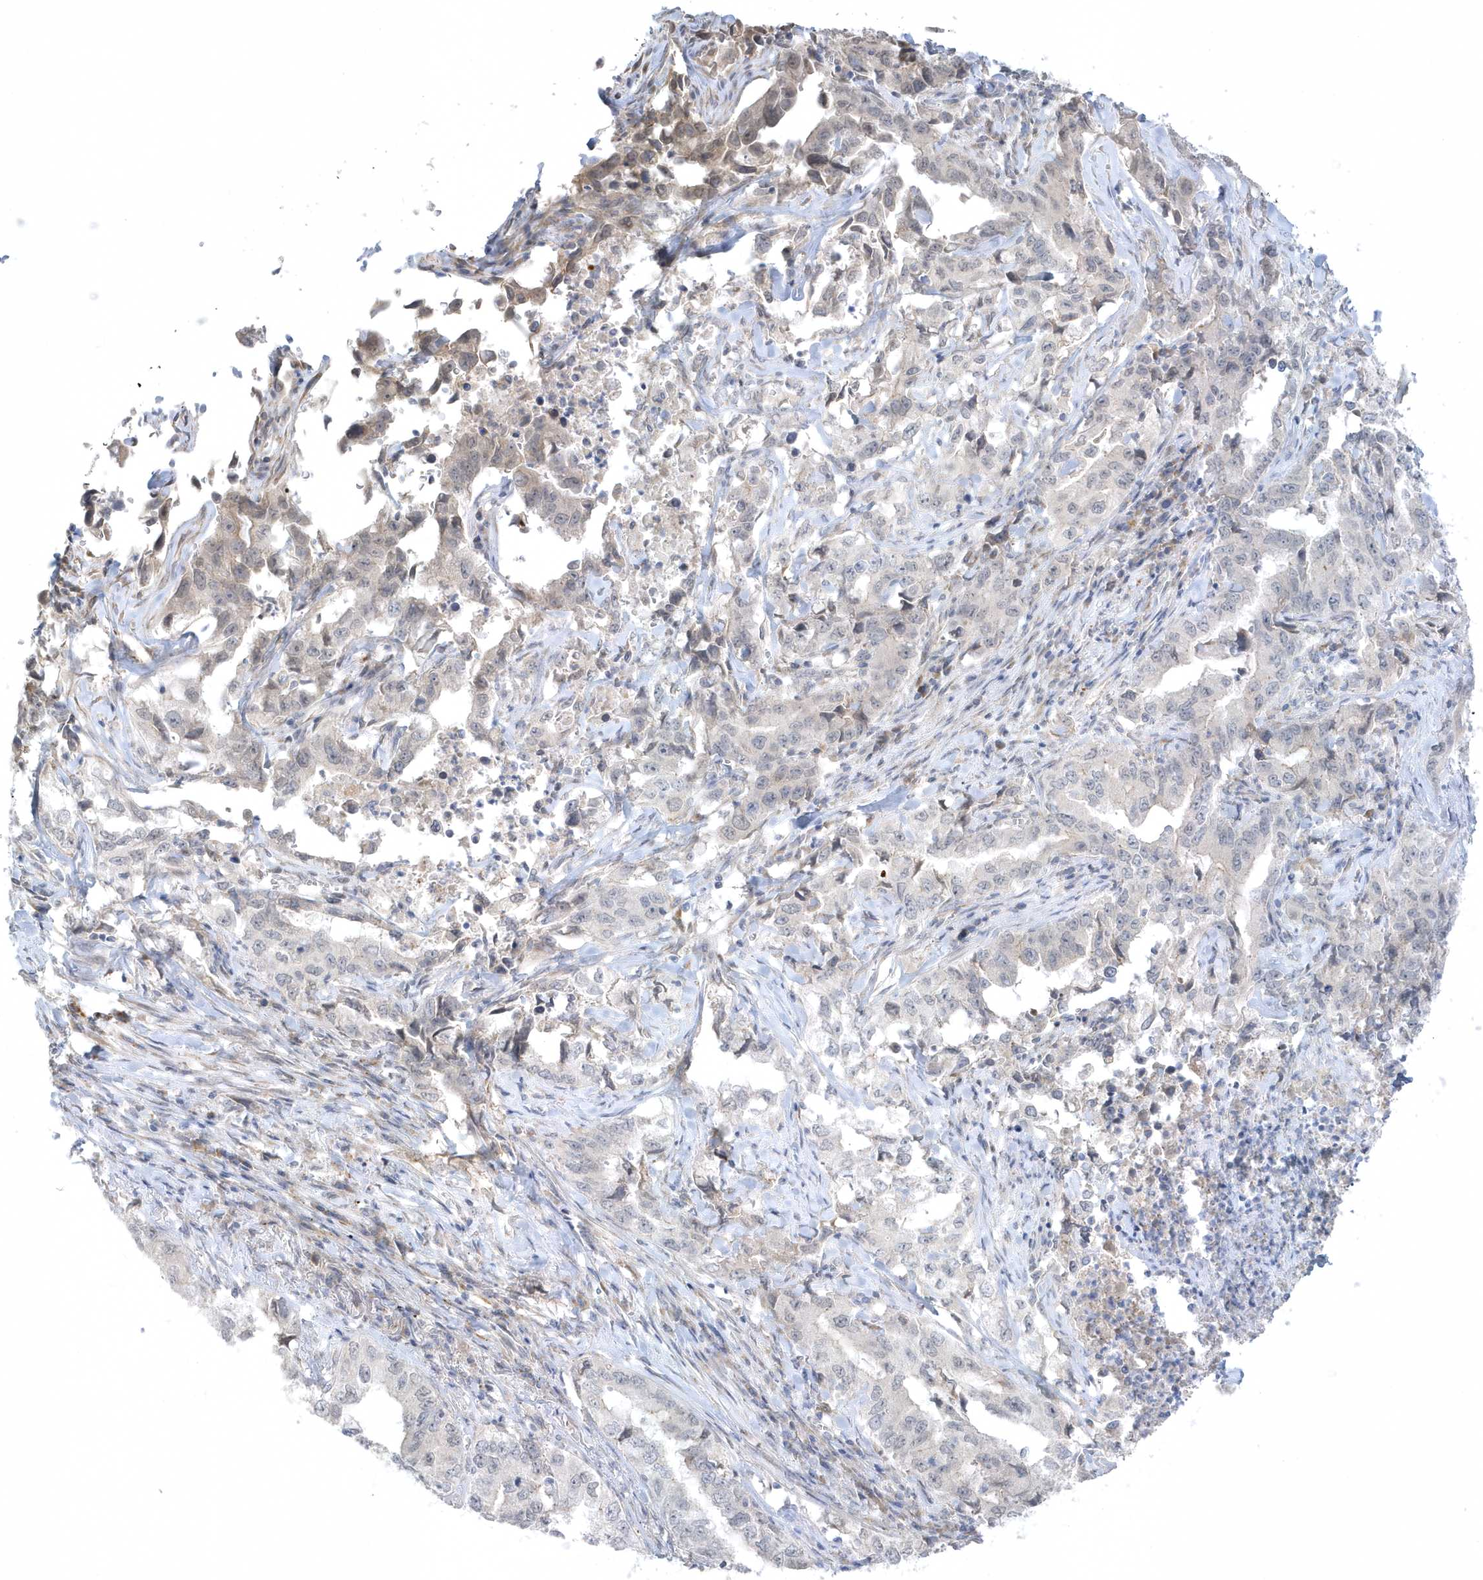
{"staining": {"intensity": "negative", "quantity": "none", "location": "none"}, "tissue": "lung cancer", "cell_type": "Tumor cells", "image_type": "cancer", "snomed": [{"axis": "morphology", "description": "Adenocarcinoma, NOS"}, {"axis": "topography", "description": "Lung"}], "caption": "An immunohistochemistry (IHC) photomicrograph of lung cancer is shown. There is no staining in tumor cells of lung cancer.", "gene": "ZC3H12D", "patient": {"sex": "female", "age": 51}}